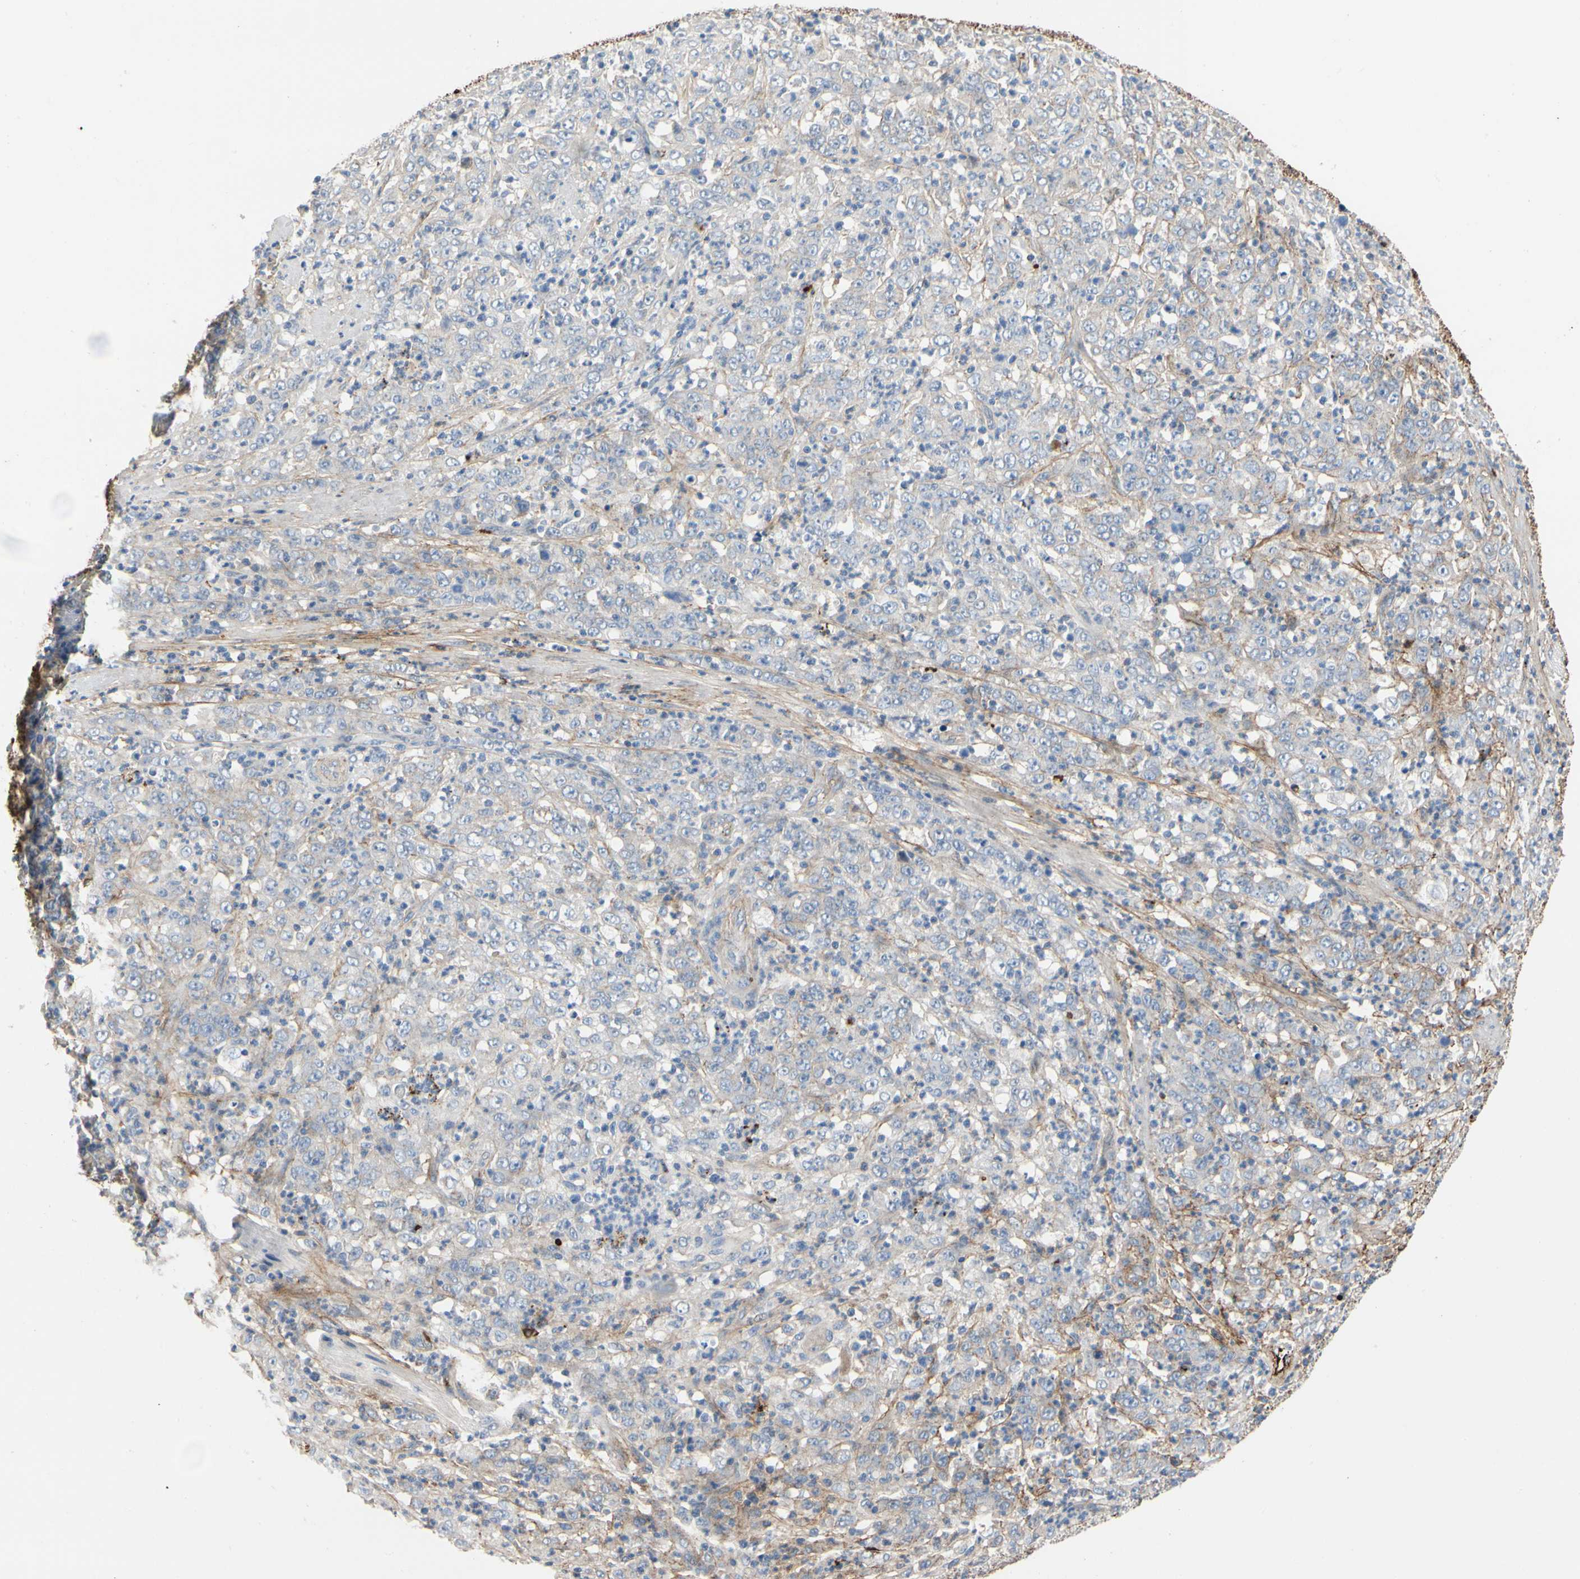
{"staining": {"intensity": "weak", "quantity": "25%-75%", "location": "cytoplasmic/membranous"}, "tissue": "stomach cancer", "cell_type": "Tumor cells", "image_type": "cancer", "snomed": [{"axis": "morphology", "description": "Adenocarcinoma, NOS"}, {"axis": "topography", "description": "Stomach, lower"}], "caption": "Immunohistochemistry (IHC) photomicrograph of stomach cancer stained for a protein (brown), which exhibits low levels of weak cytoplasmic/membranous positivity in approximately 25%-75% of tumor cells.", "gene": "FGB", "patient": {"sex": "female", "age": 71}}